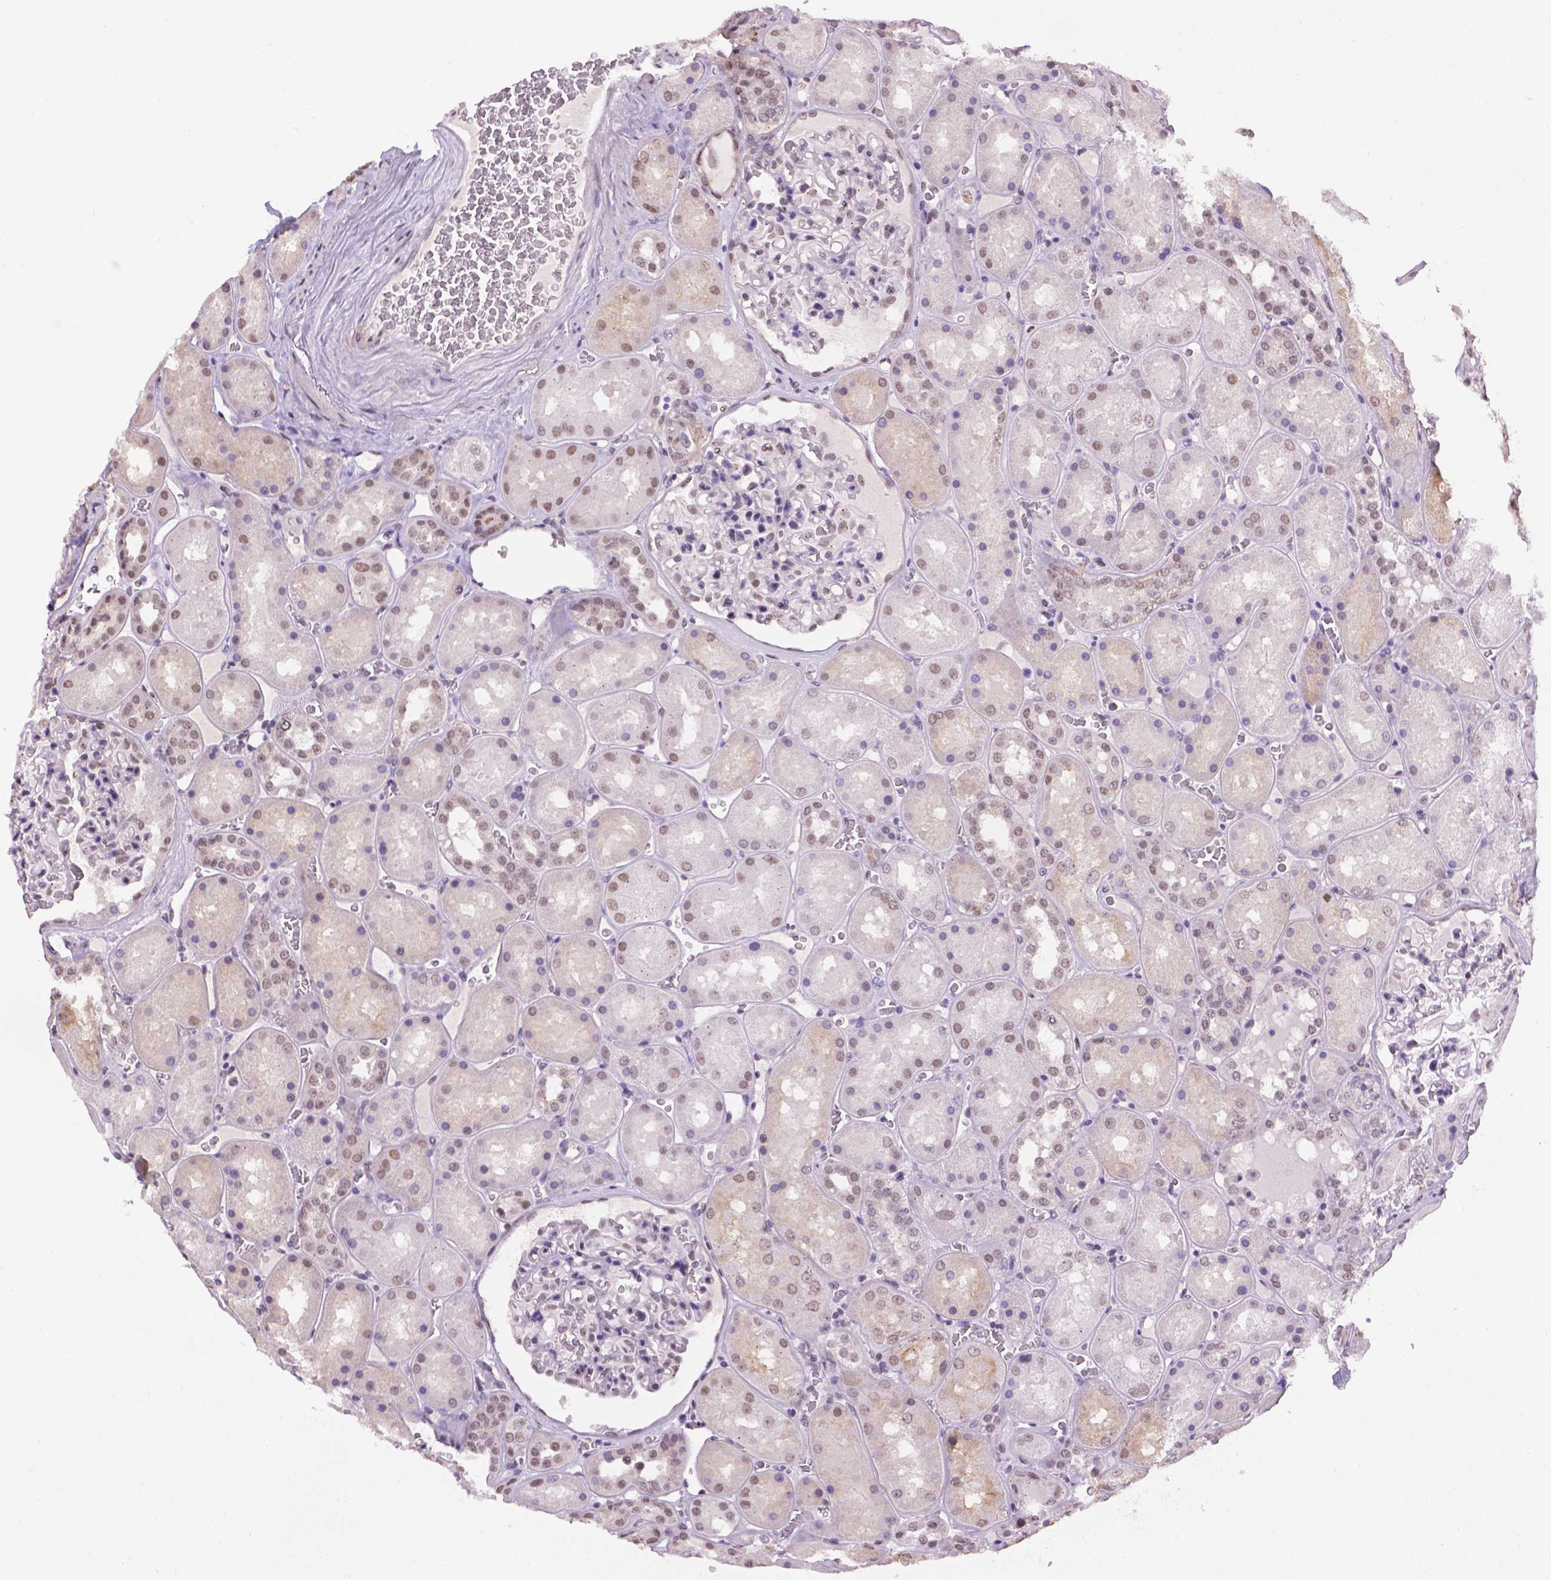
{"staining": {"intensity": "weak", "quantity": "<25%", "location": "nuclear"}, "tissue": "kidney", "cell_type": "Cells in glomeruli", "image_type": "normal", "snomed": [{"axis": "morphology", "description": "Normal tissue, NOS"}, {"axis": "topography", "description": "Kidney"}], "caption": "High power microscopy histopathology image of an immunohistochemistry histopathology image of normal kidney, revealing no significant expression in cells in glomeruli.", "gene": "ABI2", "patient": {"sex": "male", "age": 73}}